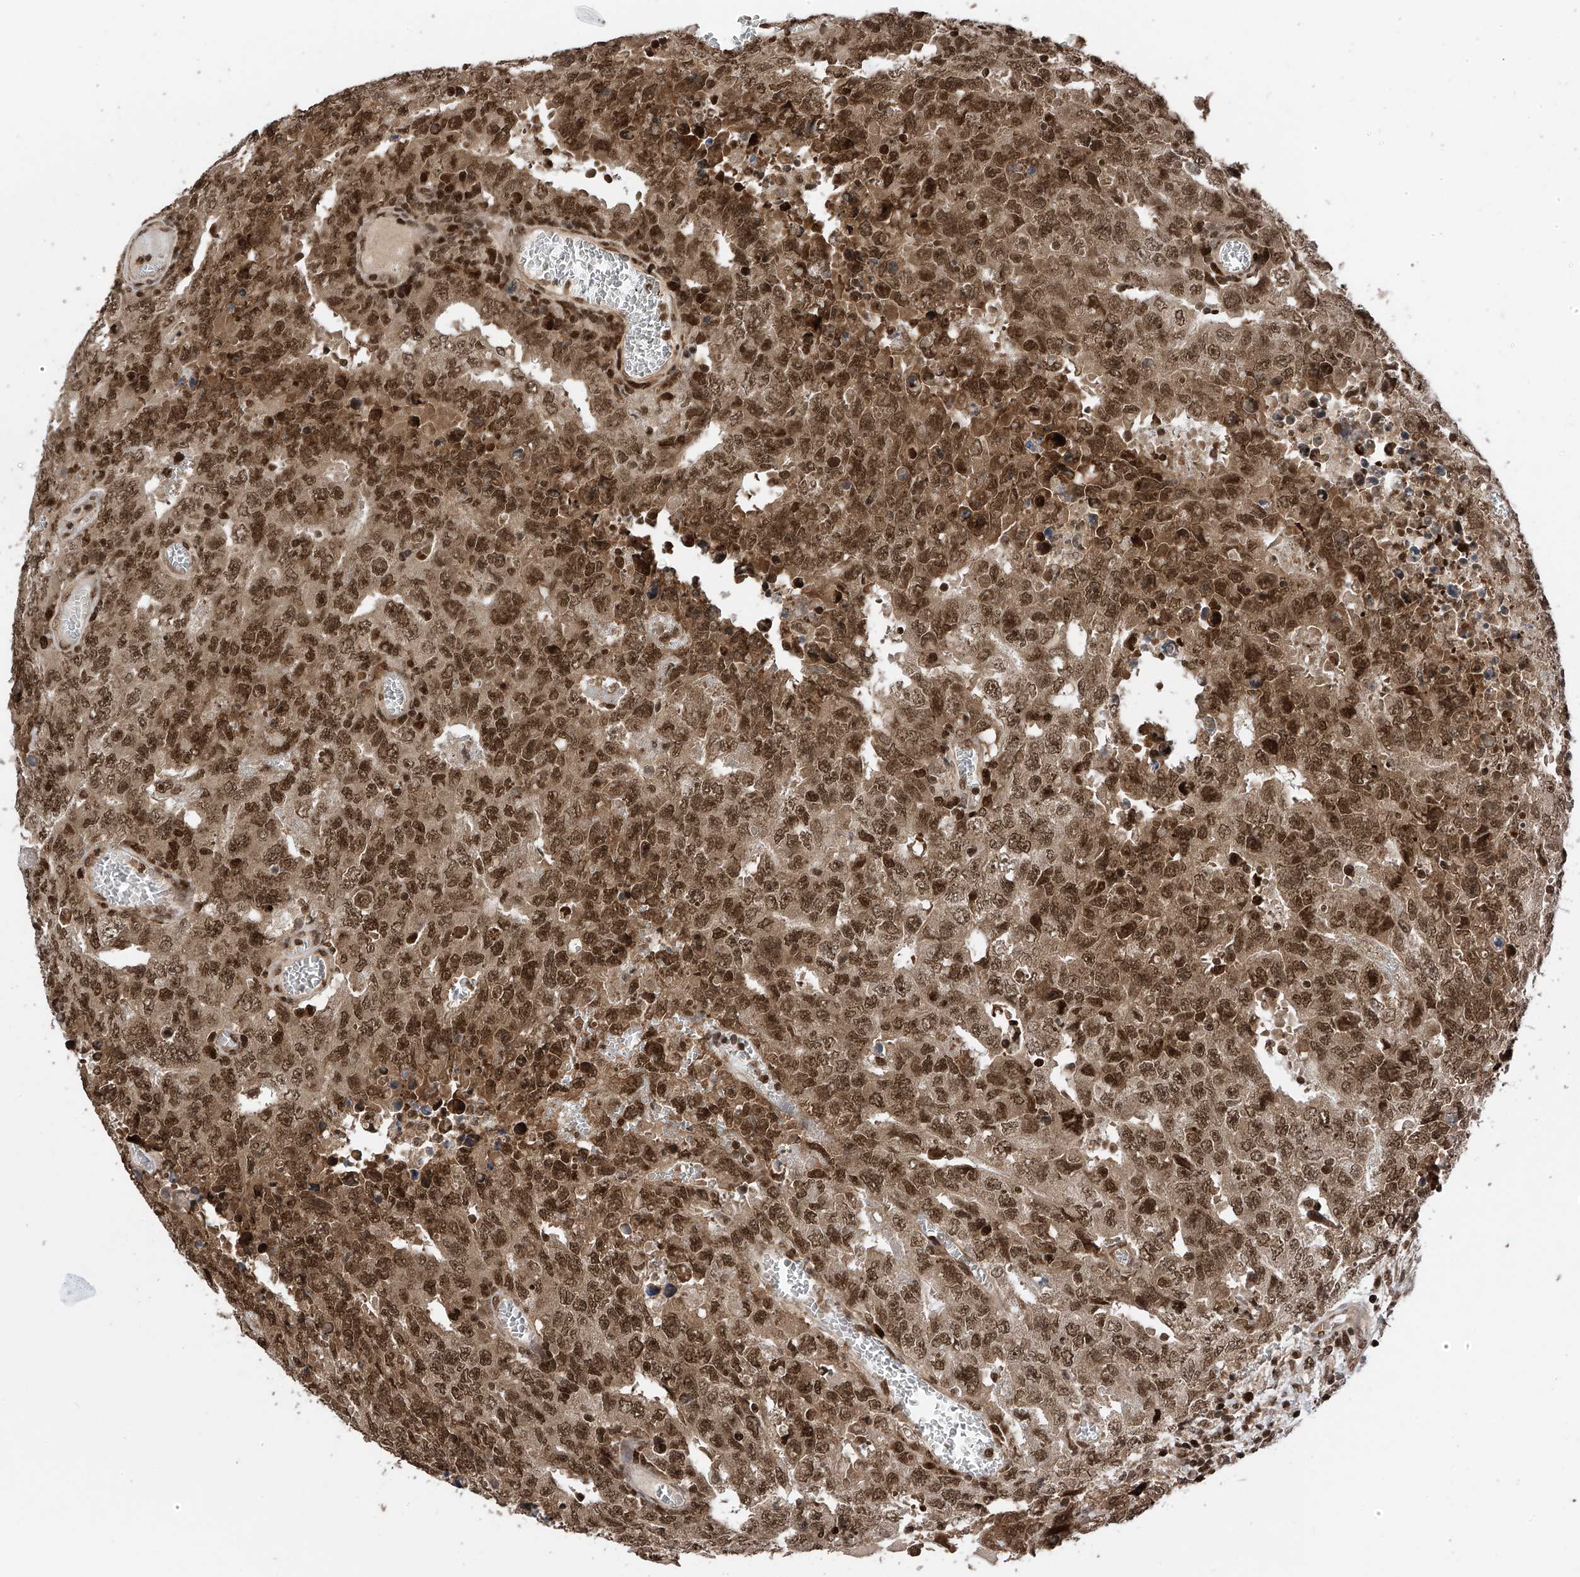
{"staining": {"intensity": "strong", "quantity": ">75%", "location": "cytoplasmic/membranous,nuclear"}, "tissue": "testis cancer", "cell_type": "Tumor cells", "image_type": "cancer", "snomed": [{"axis": "morphology", "description": "Carcinoma, Embryonal, NOS"}, {"axis": "topography", "description": "Testis"}], "caption": "Protein staining reveals strong cytoplasmic/membranous and nuclear expression in approximately >75% of tumor cells in embryonal carcinoma (testis).", "gene": "DNAJC9", "patient": {"sex": "male", "age": 26}}